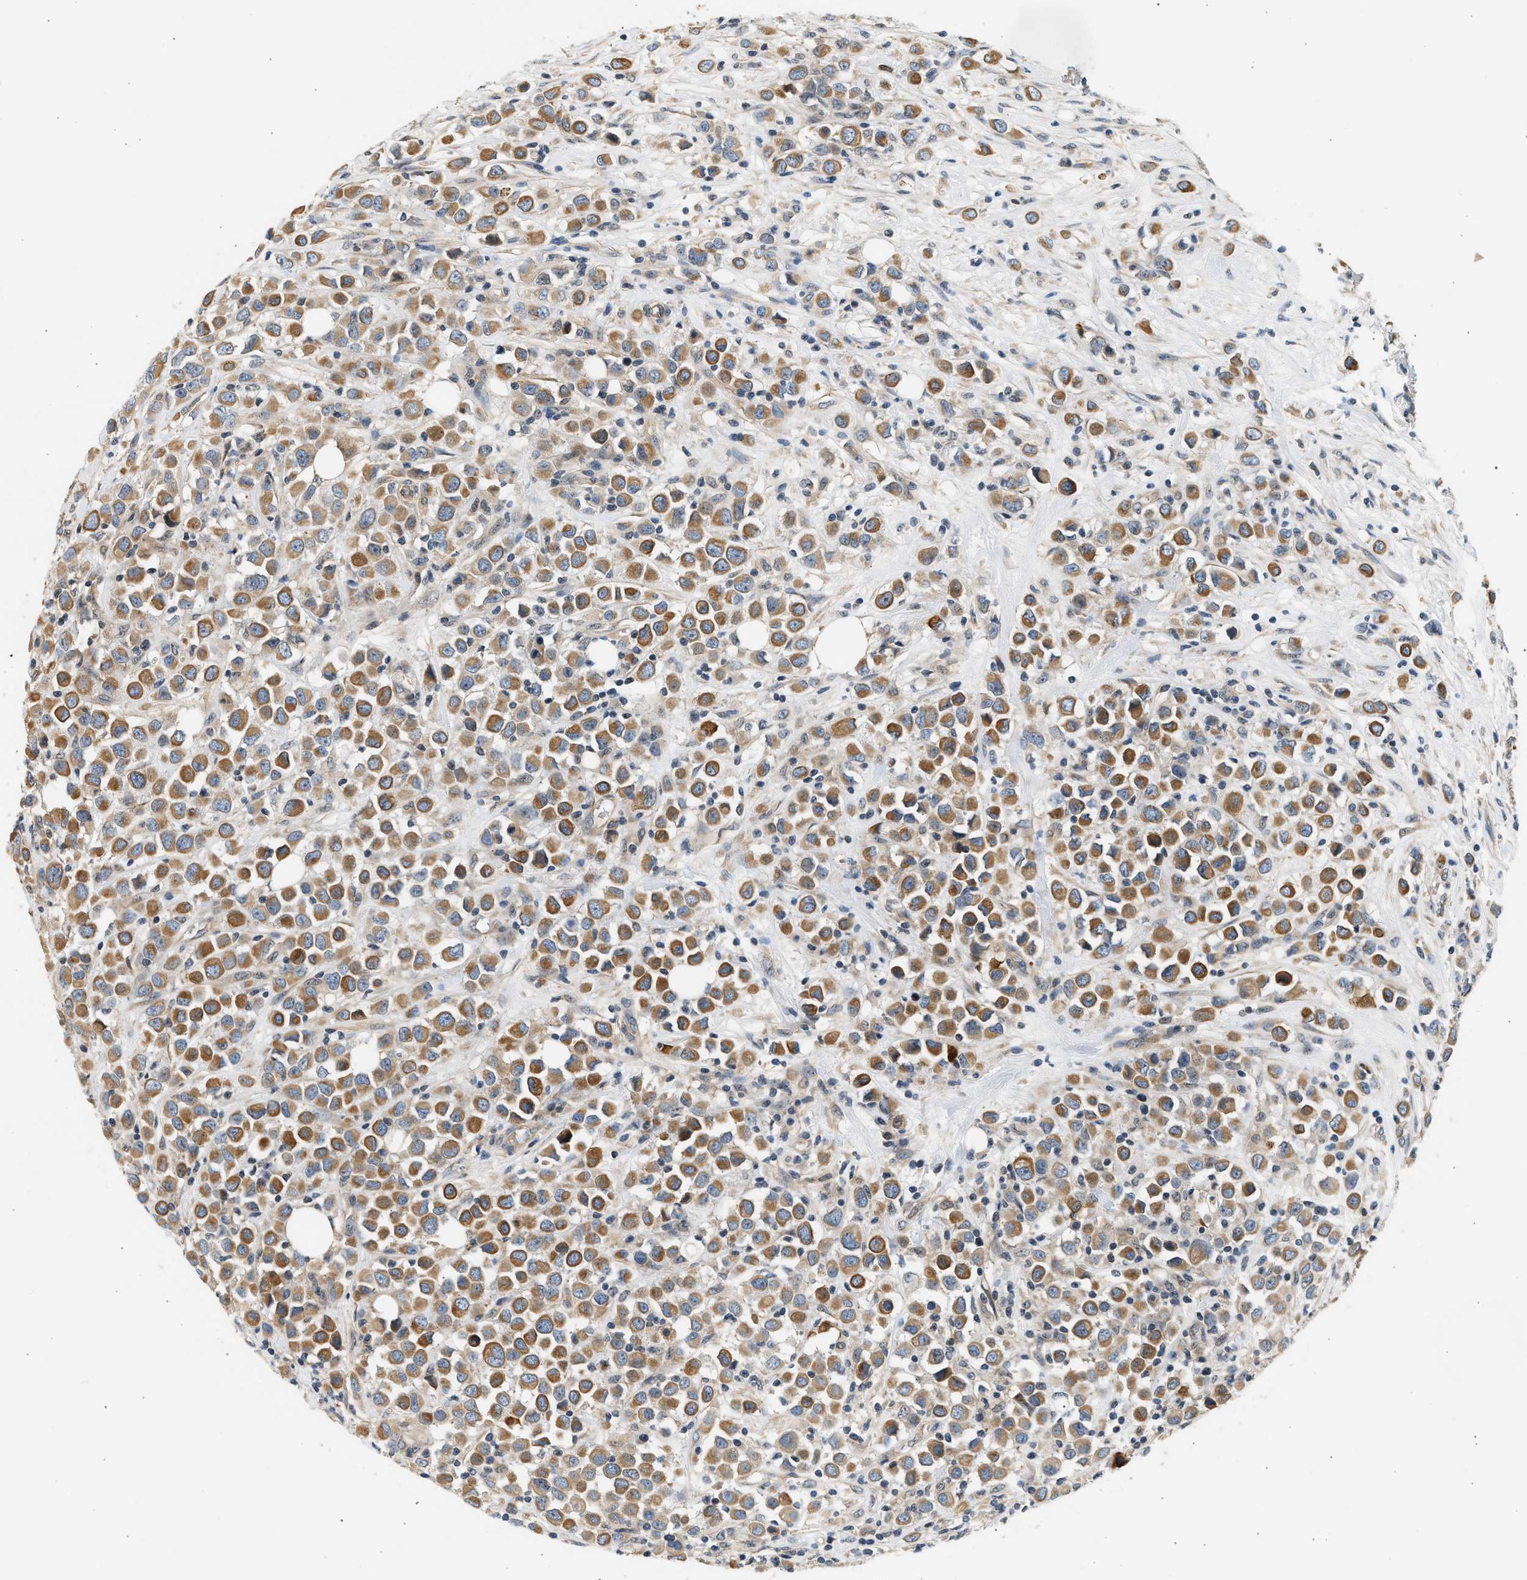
{"staining": {"intensity": "moderate", "quantity": ">75%", "location": "cytoplasmic/membranous"}, "tissue": "breast cancer", "cell_type": "Tumor cells", "image_type": "cancer", "snomed": [{"axis": "morphology", "description": "Duct carcinoma"}, {"axis": "topography", "description": "Breast"}], "caption": "High-power microscopy captured an immunohistochemistry (IHC) photomicrograph of breast cancer, revealing moderate cytoplasmic/membranous staining in about >75% of tumor cells.", "gene": "WDR31", "patient": {"sex": "female", "age": 61}}